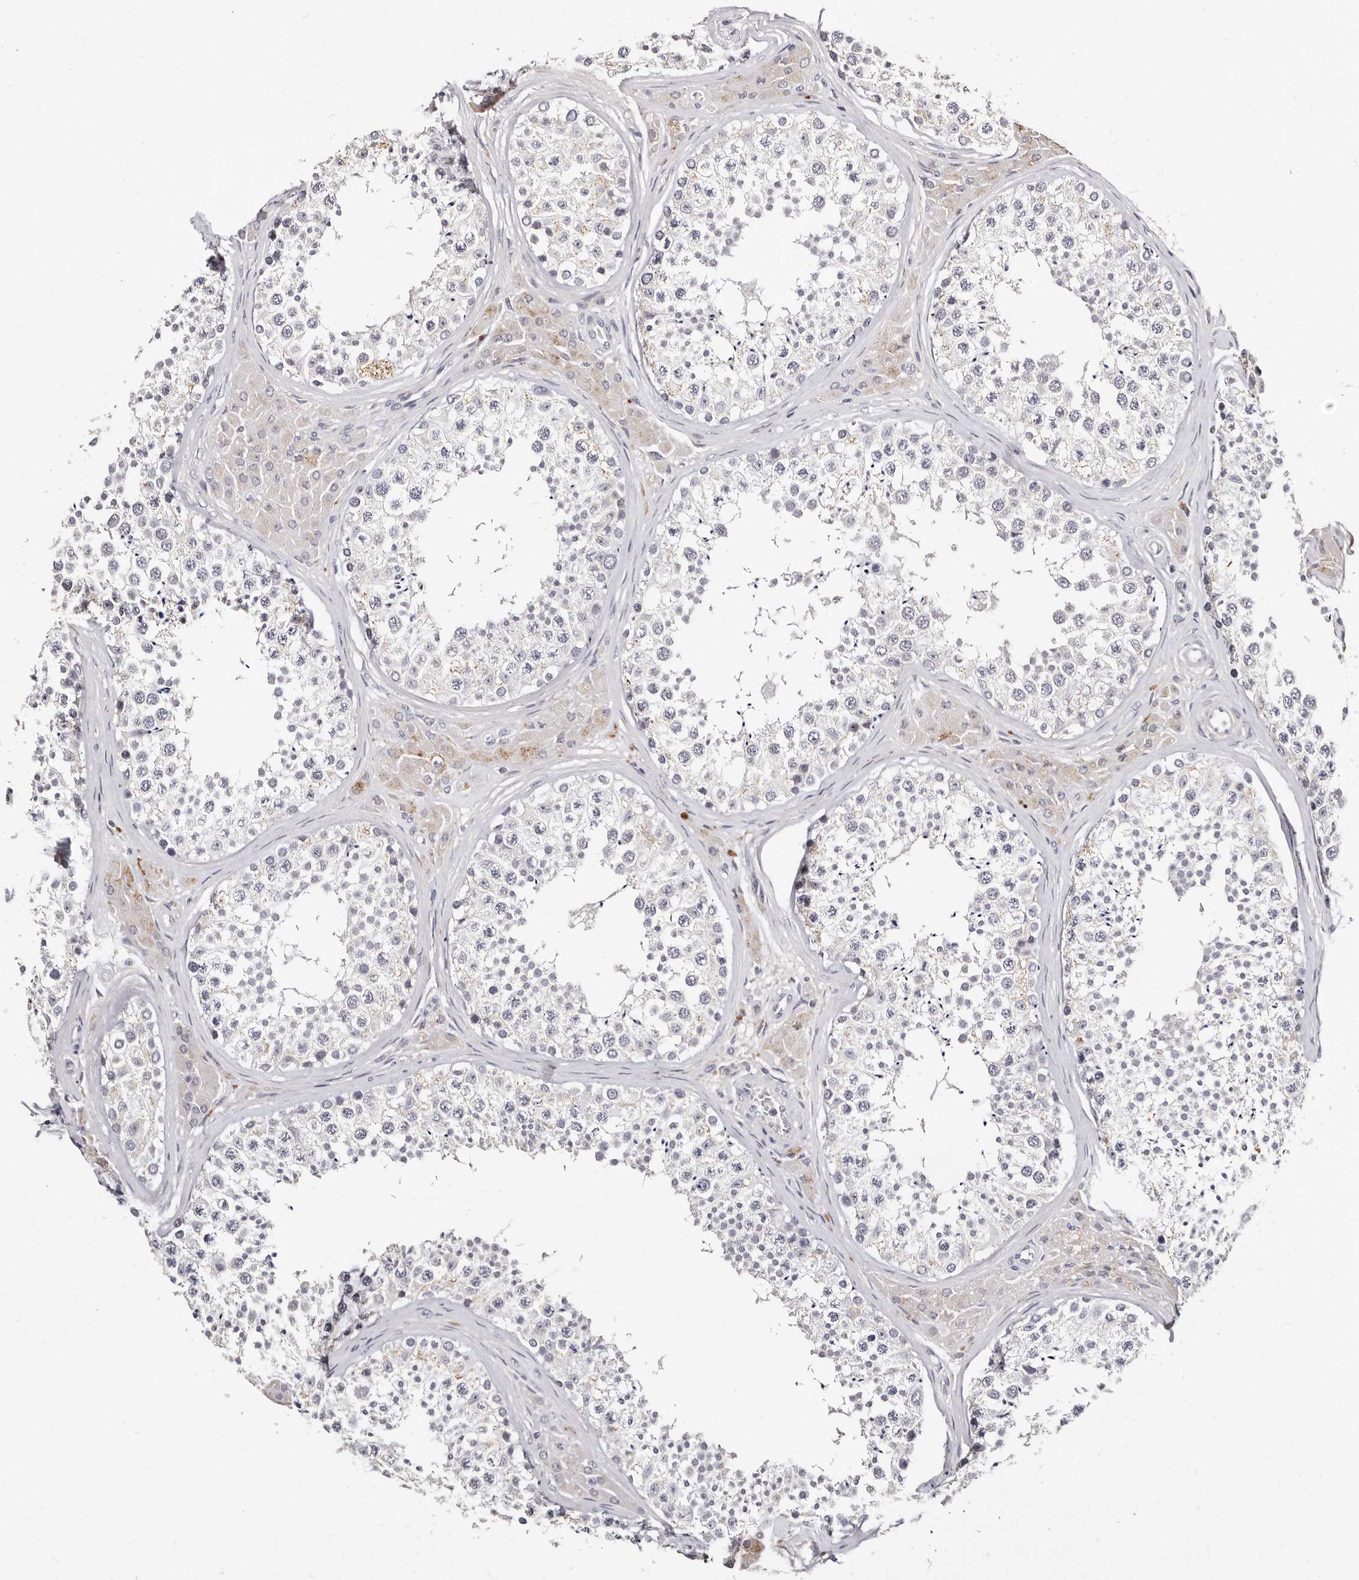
{"staining": {"intensity": "negative", "quantity": "none", "location": "none"}, "tissue": "testis", "cell_type": "Cells in seminiferous ducts", "image_type": "normal", "snomed": [{"axis": "morphology", "description": "Normal tissue, NOS"}, {"axis": "topography", "description": "Testis"}], "caption": "An immunohistochemistry (IHC) micrograph of normal testis is shown. There is no staining in cells in seminiferous ducts of testis.", "gene": "MRPS33", "patient": {"sex": "male", "age": 46}}